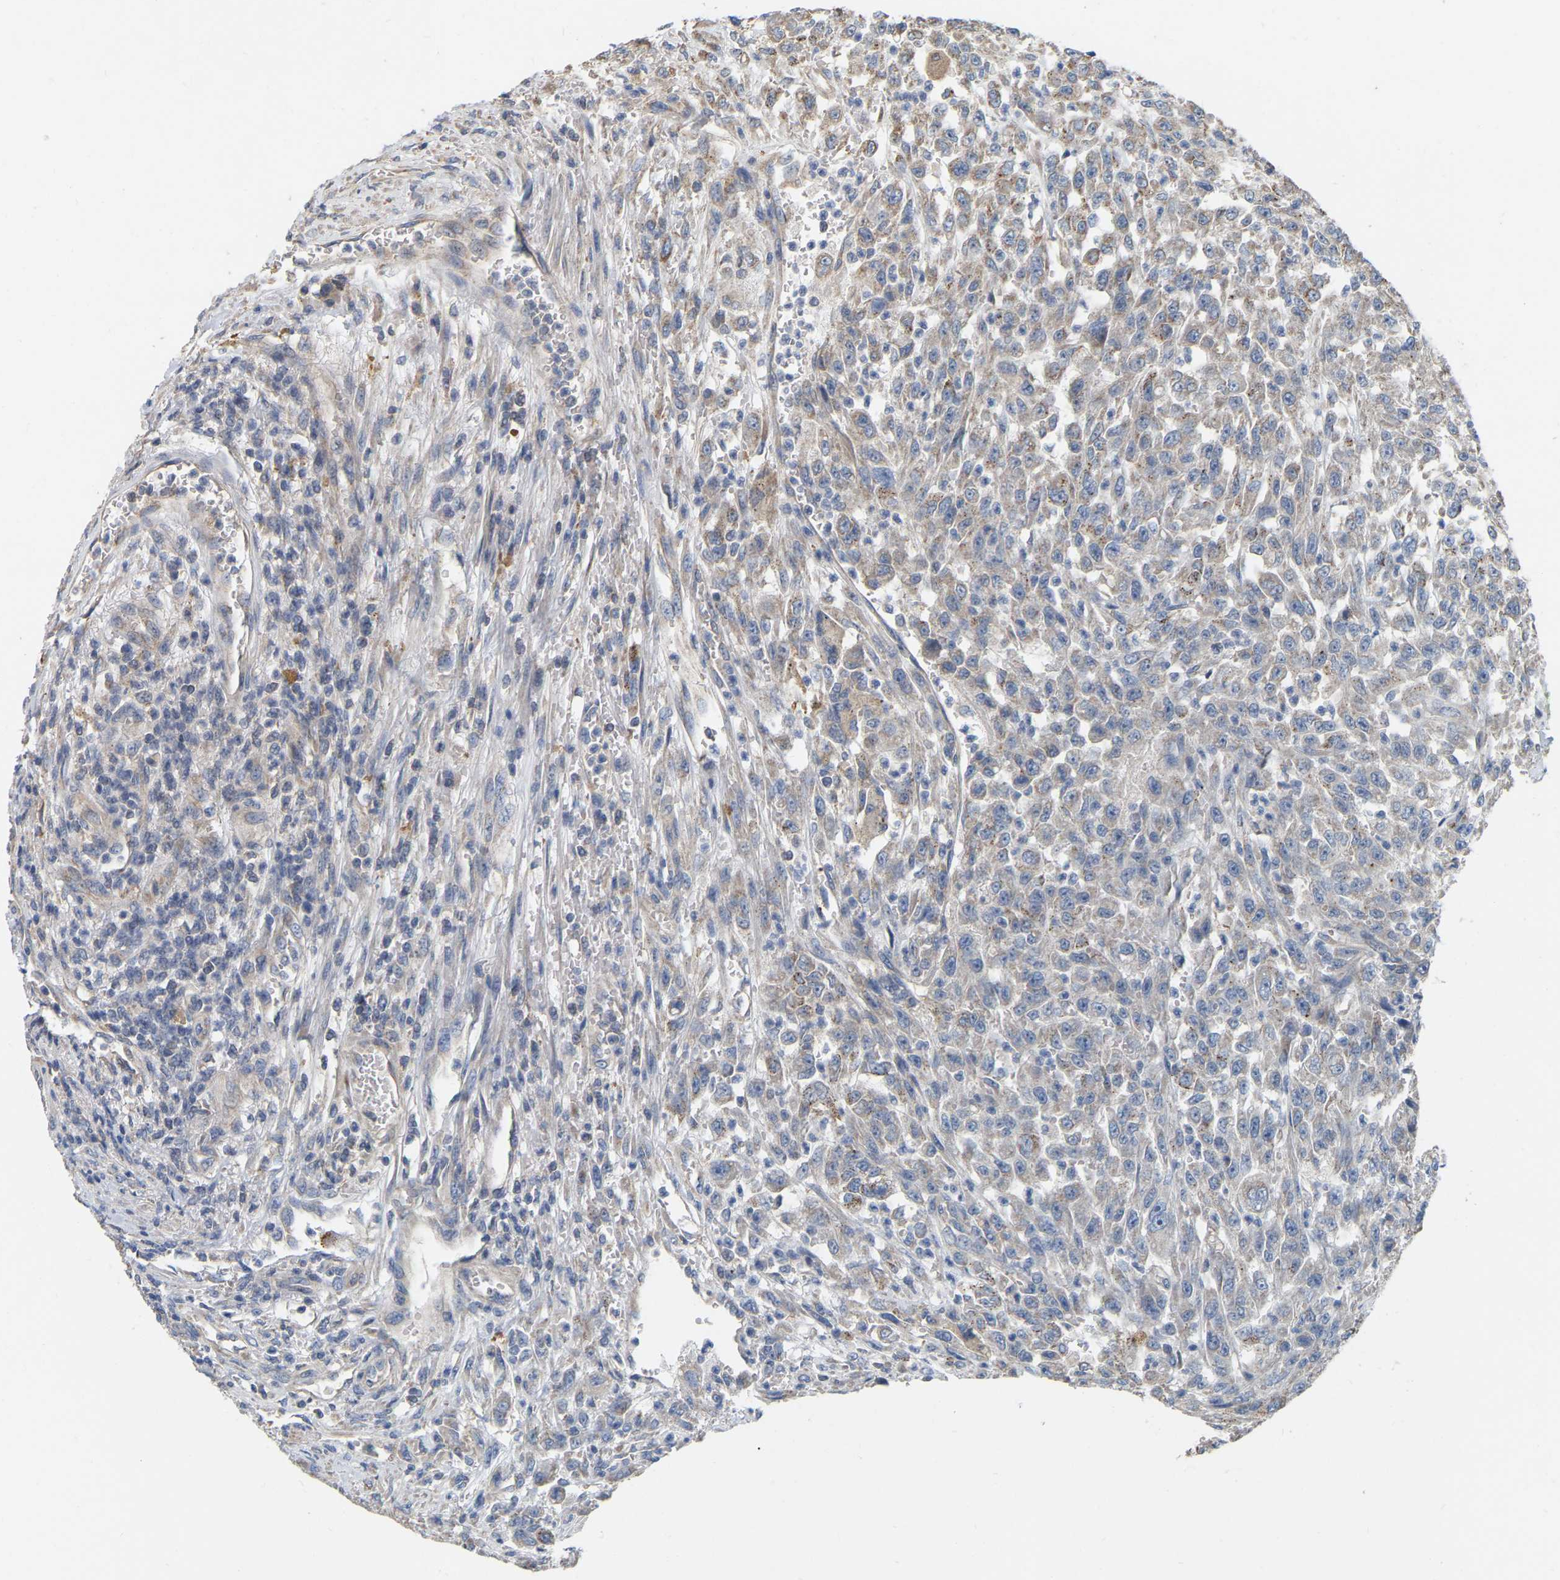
{"staining": {"intensity": "moderate", "quantity": "<25%", "location": "cytoplasmic/membranous"}, "tissue": "urothelial cancer", "cell_type": "Tumor cells", "image_type": "cancer", "snomed": [{"axis": "morphology", "description": "Urothelial carcinoma, High grade"}, {"axis": "topography", "description": "Urinary bladder"}], "caption": "Tumor cells reveal low levels of moderate cytoplasmic/membranous positivity in approximately <25% of cells in urothelial cancer. The staining was performed using DAB (3,3'-diaminobenzidine) to visualize the protein expression in brown, while the nuclei were stained in blue with hematoxylin (Magnification: 20x).", "gene": "SSH1", "patient": {"sex": "male", "age": 46}}